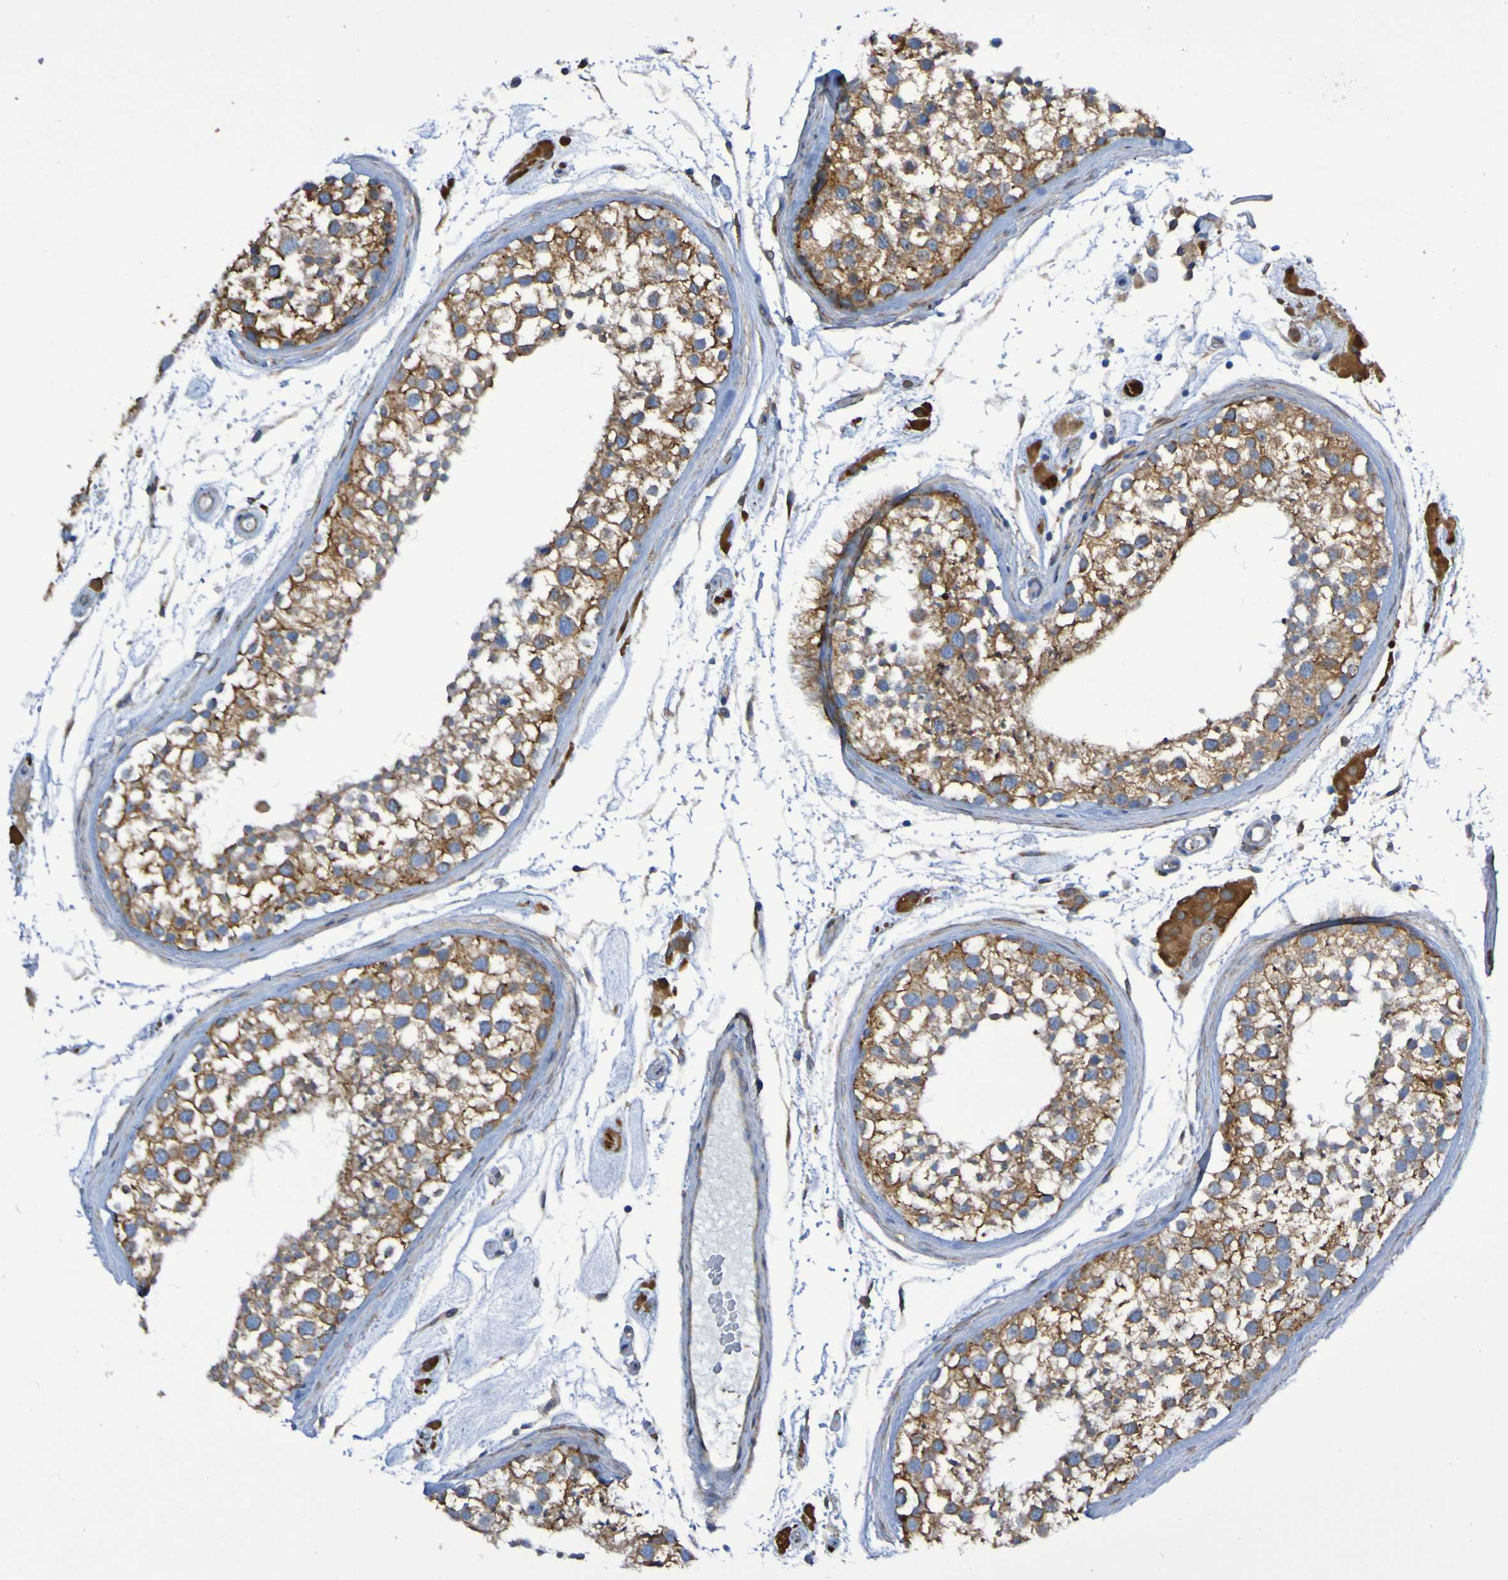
{"staining": {"intensity": "moderate", "quantity": ">75%", "location": "cytoplasmic/membranous"}, "tissue": "testis", "cell_type": "Cells in seminiferous ducts", "image_type": "normal", "snomed": [{"axis": "morphology", "description": "Normal tissue, NOS"}, {"axis": "topography", "description": "Testis"}], "caption": "Protein expression analysis of benign testis exhibits moderate cytoplasmic/membranous staining in approximately >75% of cells in seminiferous ducts.", "gene": "SCRG1", "patient": {"sex": "male", "age": 46}}